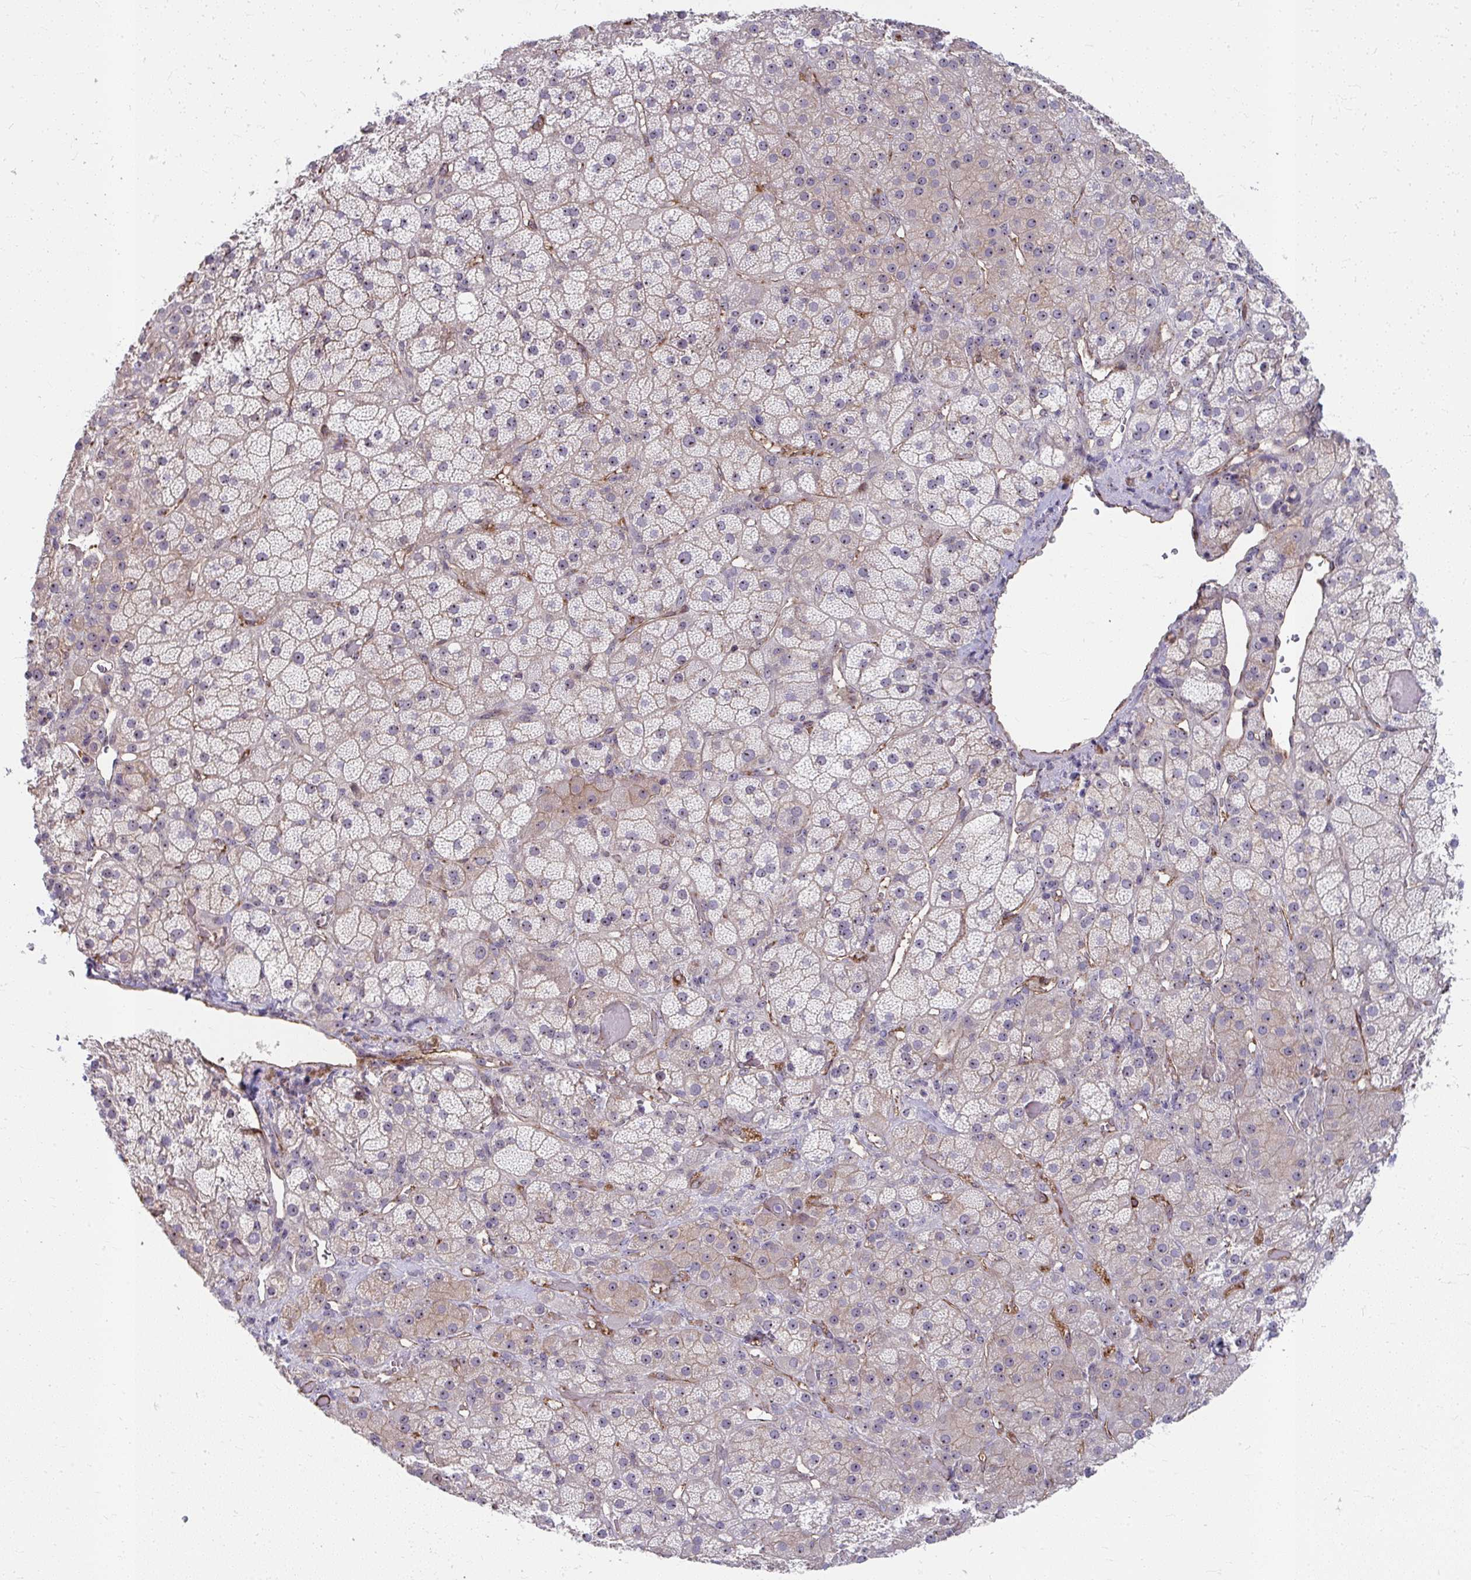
{"staining": {"intensity": "weak", "quantity": "25%-75%", "location": "cytoplasmic/membranous,nuclear"}, "tissue": "adrenal gland", "cell_type": "Glandular cells", "image_type": "normal", "snomed": [{"axis": "morphology", "description": "Normal tissue, NOS"}, {"axis": "topography", "description": "Adrenal gland"}], "caption": "Protein expression analysis of benign human adrenal gland reveals weak cytoplasmic/membranous,nuclear positivity in about 25%-75% of glandular cells.", "gene": "MUS81", "patient": {"sex": "male", "age": 57}}